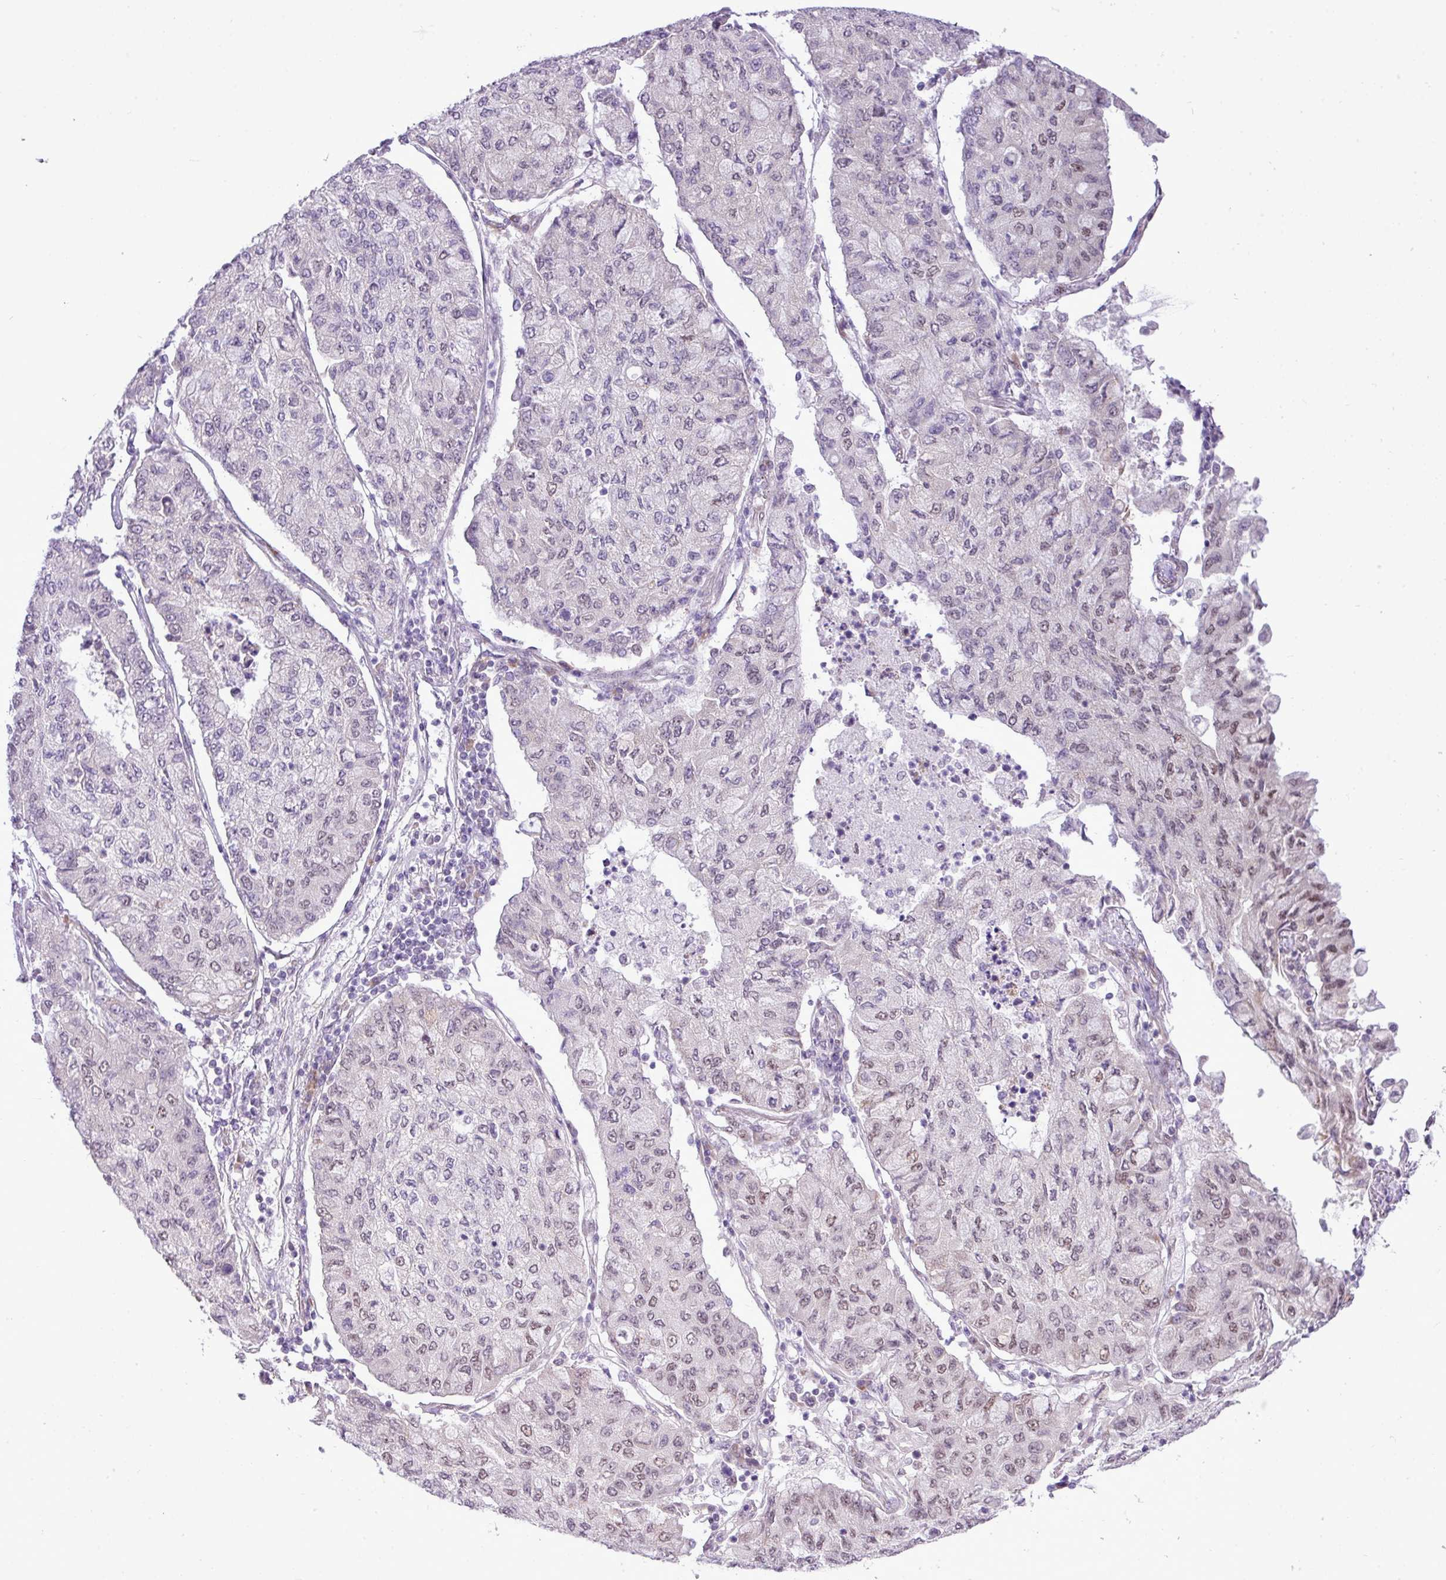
{"staining": {"intensity": "weak", "quantity": "<25%", "location": "nuclear"}, "tissue": "lung cancer", "cell_type": "Tumor cells", "image_type": "cancer", "snomed": [{"axis": "morphology", "description": "Squamous cell carcinoma, NOS"}, {"axis": "topography", "description": "Lung"}], "caption": "Human squamous cell carcinoma (lung) stained for a protein using immunohistochemistry (IHC) reveals no expression in tumor cells.", "gene": "ELOA2", "patient": {"sex": "male", "age": 74}}